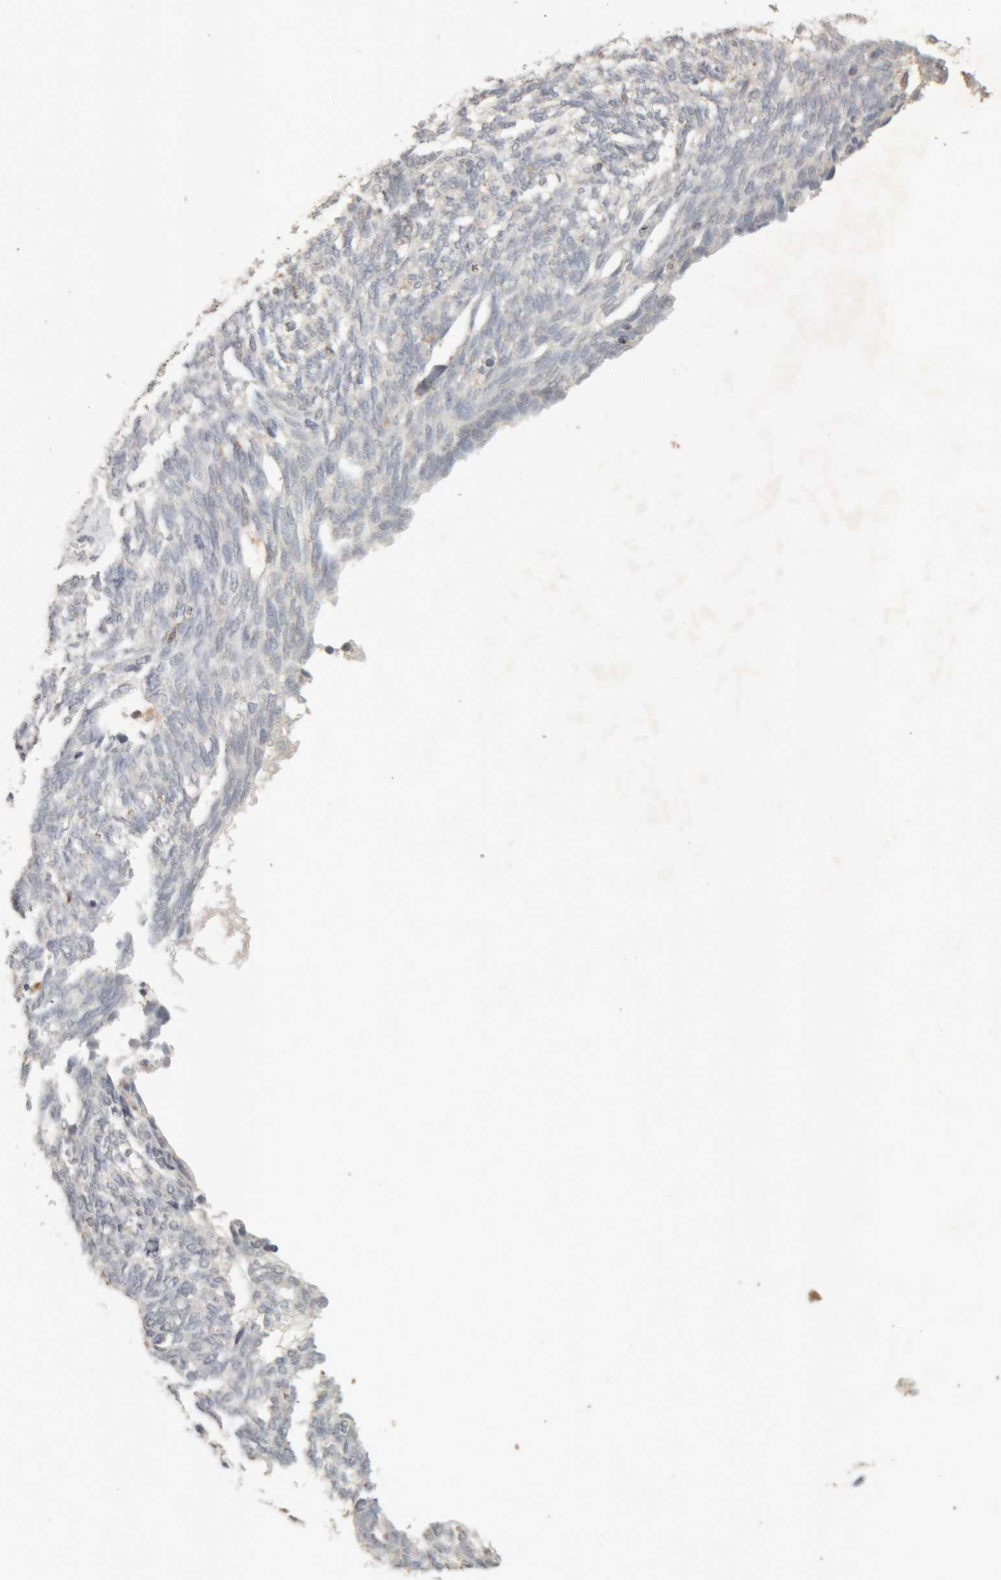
{"staining": {"intensity": "negative", "quantity": "none", "location": "none"}, "tissue": "ovarian cancer", "cell_type": "Tumor cells", "image_type": "cancer", "snomed": [{"axis": "morphology", "description": "Cystadenocarcinoma, serous, NOS"}, {"axis": "topography", "description": "Ovary"}], "caption": "This histopathology image is of ovarian cancer stained with IHC to label a protein in brown with the nuclei are counter-stained blue. There is no staining in tumor cells.", "gene": "ARSA", "patient": {"sex": "female", "age": 79}}